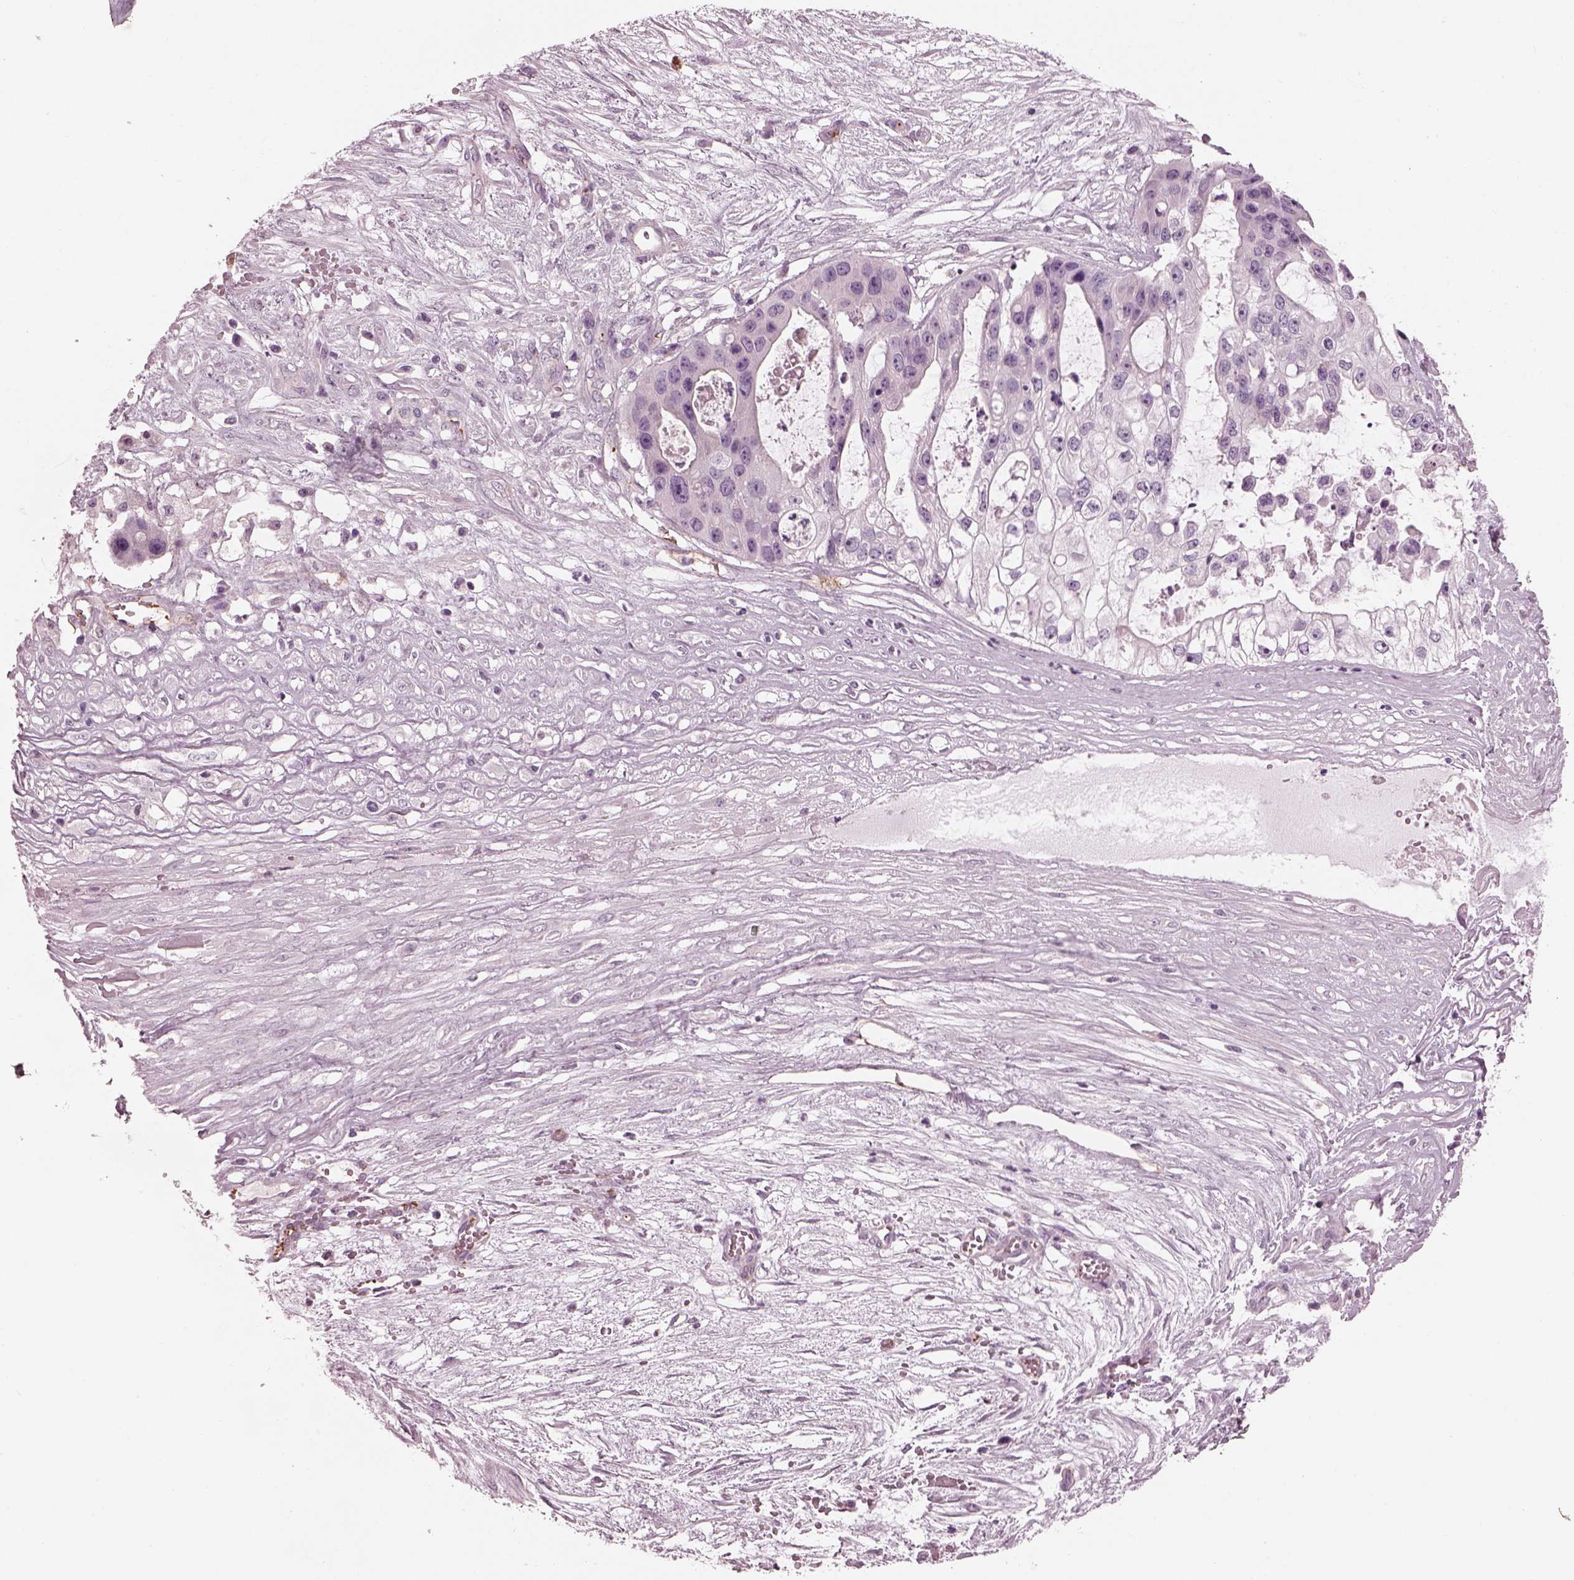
{"staining": {"intensity": "negative", "quantity": "none", "location": "none"}, "tissue": "ovarian cancer", "cell_type": "Tumor cells", "image_type": "cancer", "snomed": [{"axis": "morphology", "description": "Cystadenocarcinoma, serous, NOS"}, {"axis": "topography", "description": "Ovary"}], "caption": "Immunohistochemistry (IHC) histopathology image of neoplastic tissue: serous cystadenocarcinoma (ovarian) stained with DAB demonstrates no significant protein staining in tumor cells.", "gene": "EIF4E1B", "patient": {"sex": "female", "age": 56}}